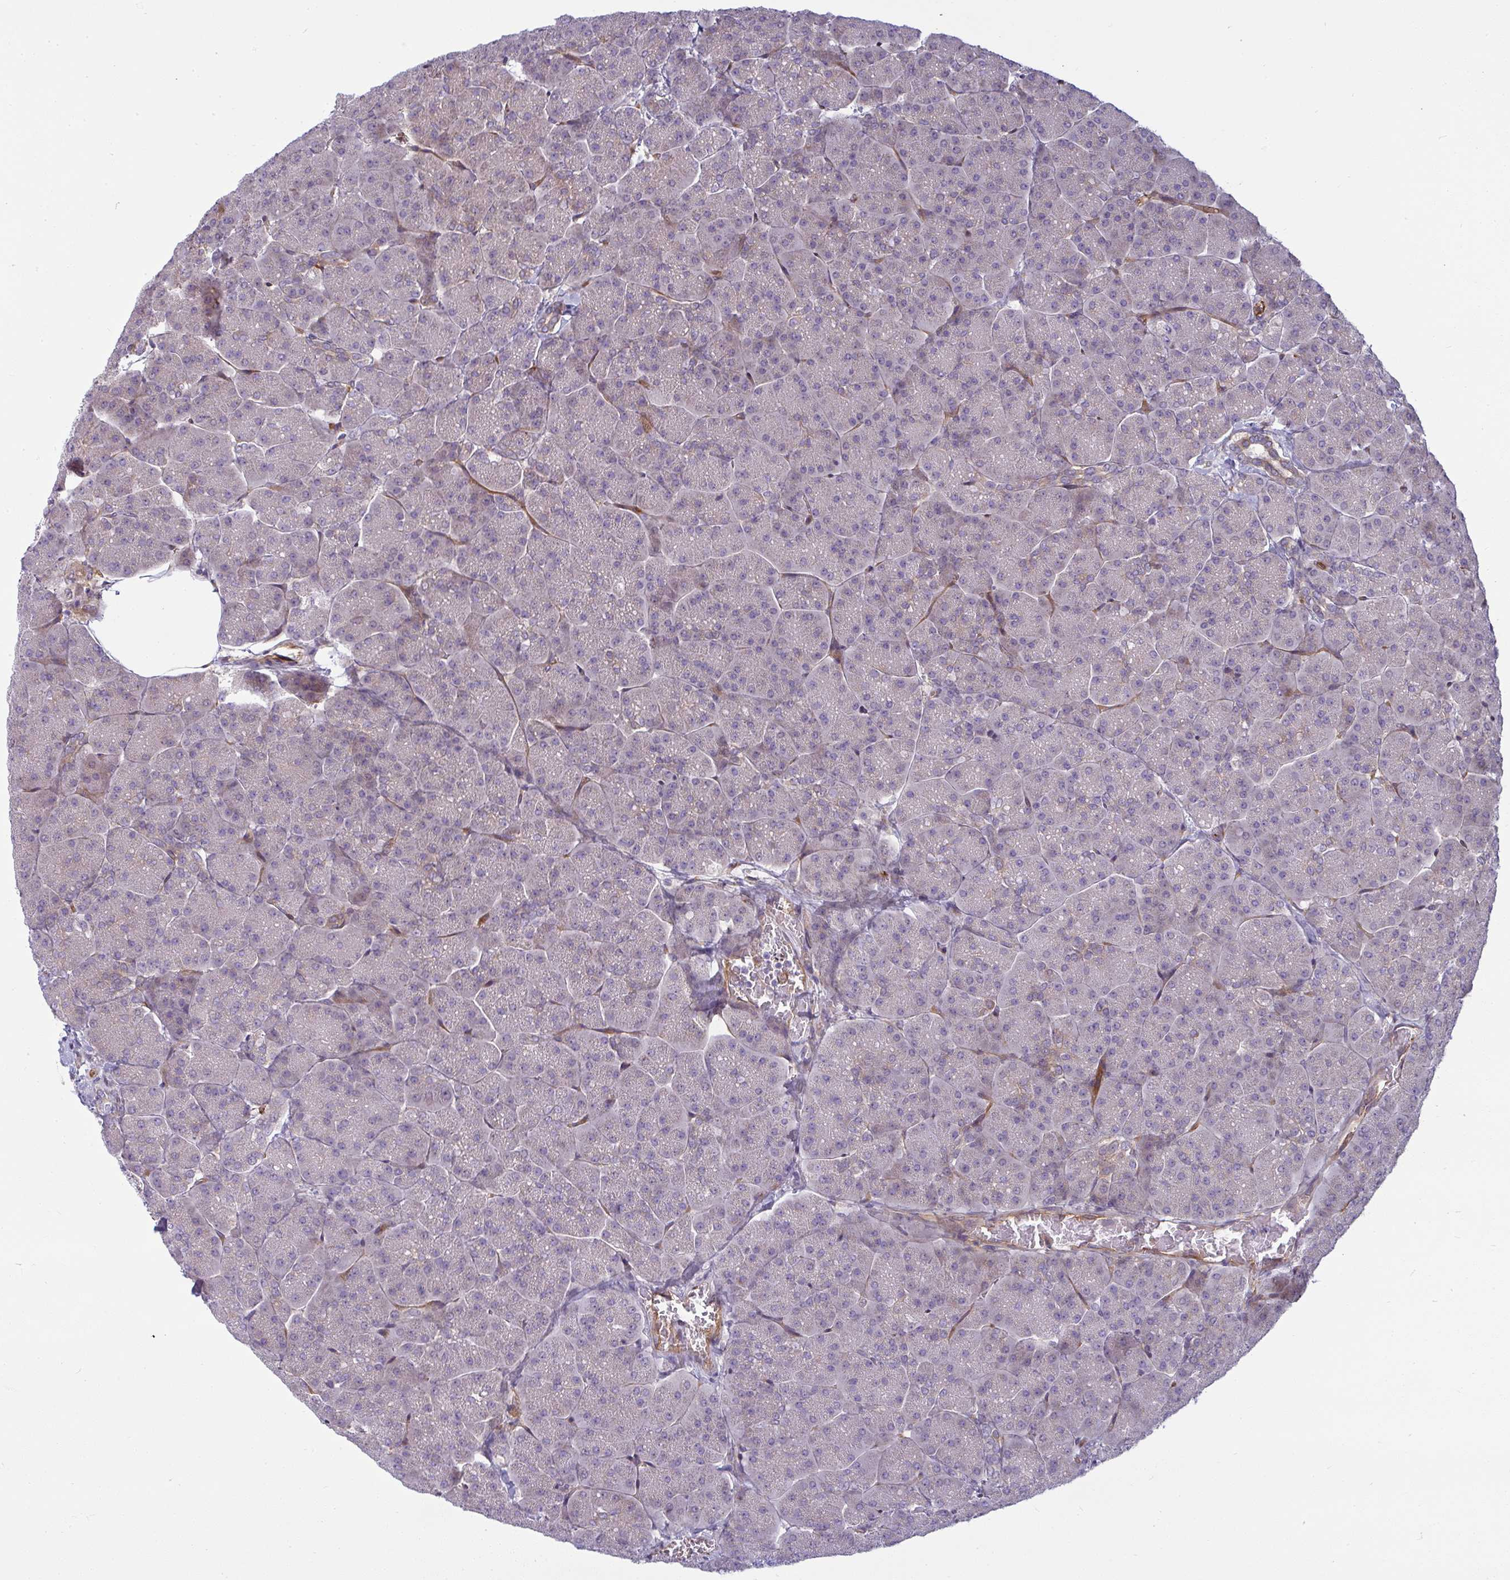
{"staining": {"intensity": "weak", "quantity": "<25%", "location": "cytoplasmic/membranous"}, "tissue": "pancreas", "cell_type": "Exocrine glandular cells", "image_type": "normal", "snomed": [{"axis": "morphology", "description": "Normal tissue, NOS"}, {"axis": "topography", "description": "Pancreas"}, {"axis": "topography", "description": "Peripheral nerve tissue"}], "caption": "This is an immunohistochemistry (IHC) photomicrograph of normal human pancreas. There is no expression in exocrine glandular cells.", "gene": "IFIT3", "patient": {"sex": "male", "age": 54}}